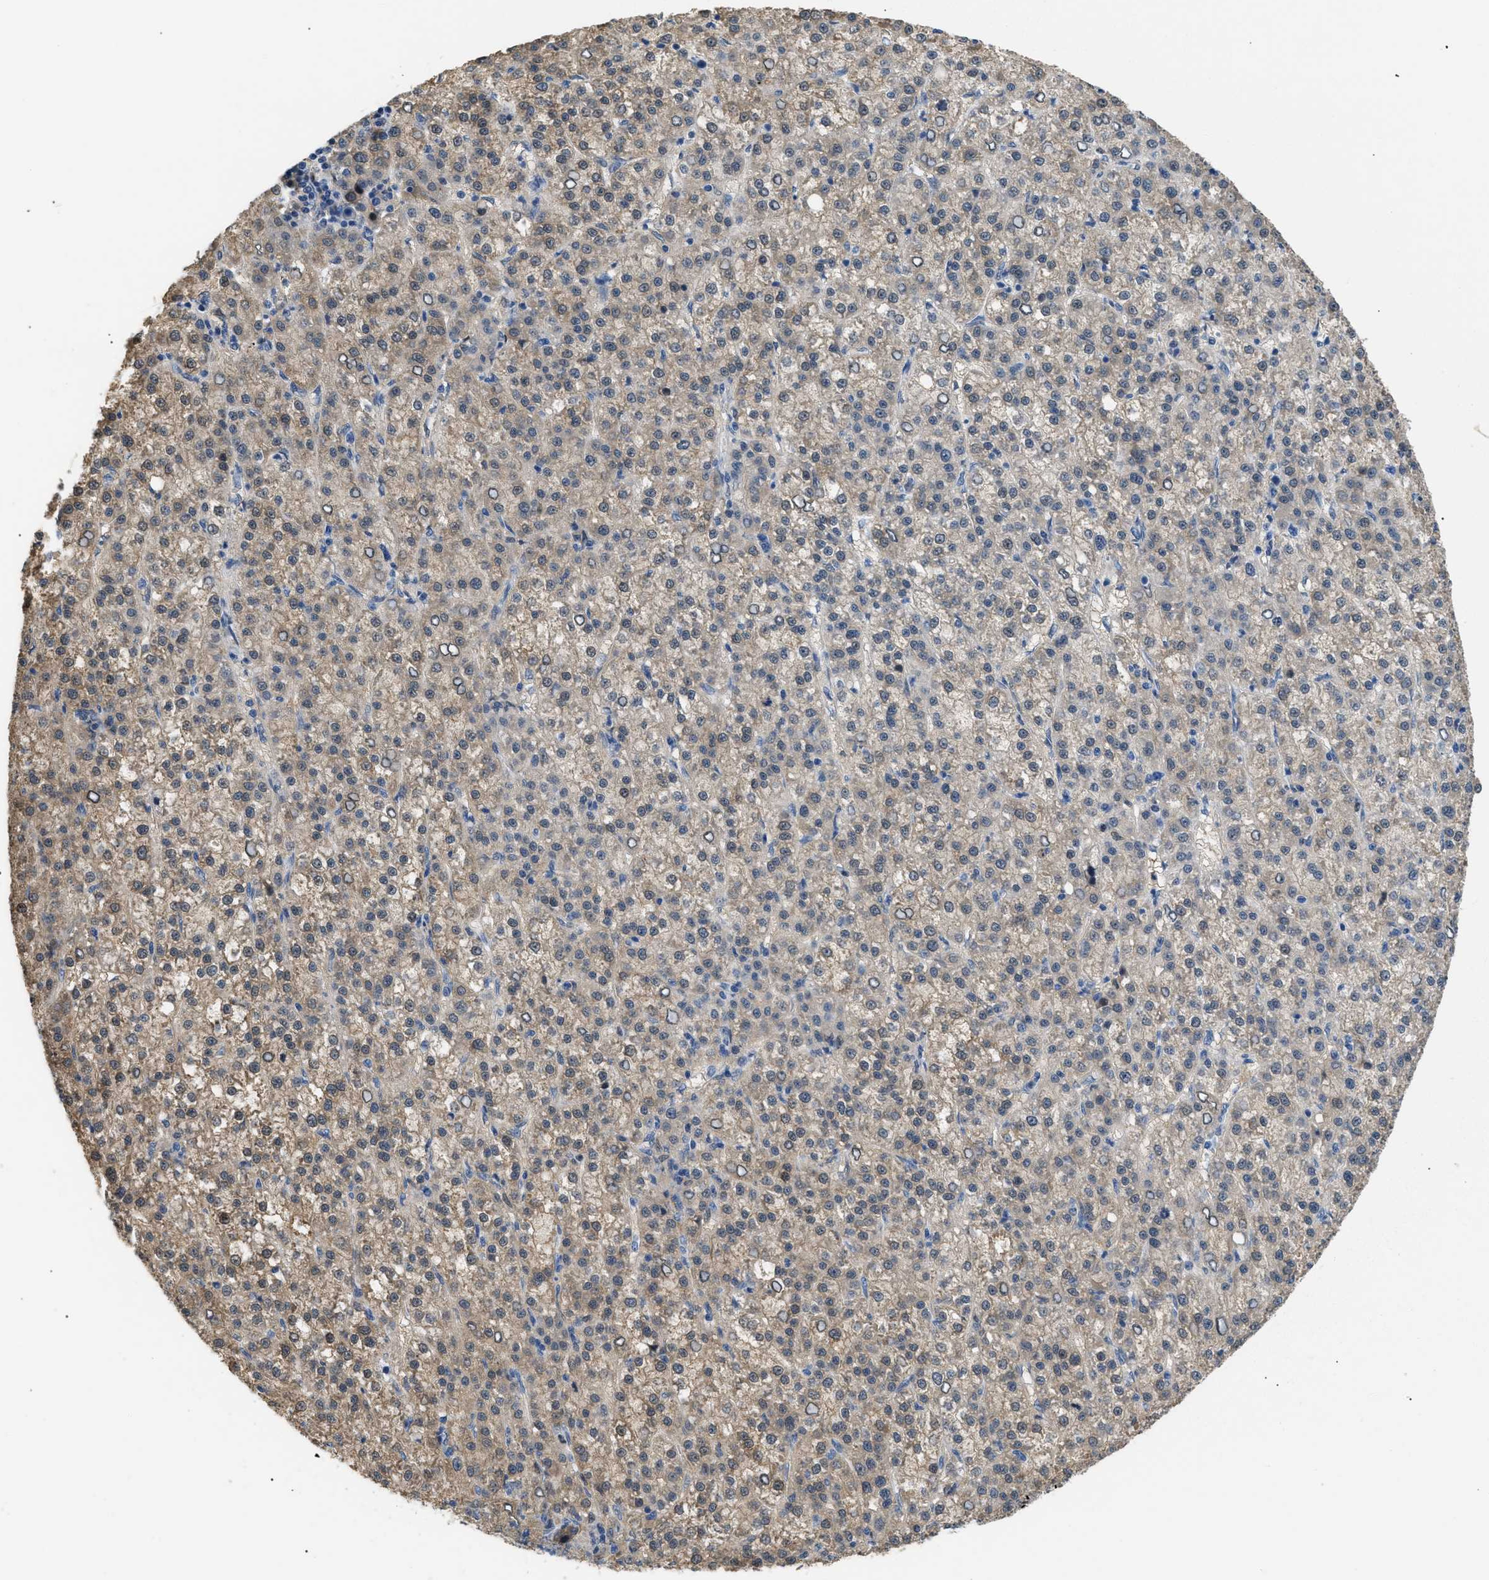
{"staining": {"intensity": "weak", "quantity": "25%-75%", "location": "cytoplasmic/membranous"}, "tissue": "liver cancer", "cell_type": "Tumor cells", "image_type": "cancer", "snomed": [{"axis": "morphology", "description": "Carcinoma, Hepatocellular, NOS"}, {"axis": "topography", "description": "Liver"}], "caption": "Weak cytoplasmic/membranous positivity is seen in about 25%-75% of tumor cells in liver hepatocellular carcinoma.", "gene": "AKR1A1", "patient": {"sex": "female", "age": 58}}